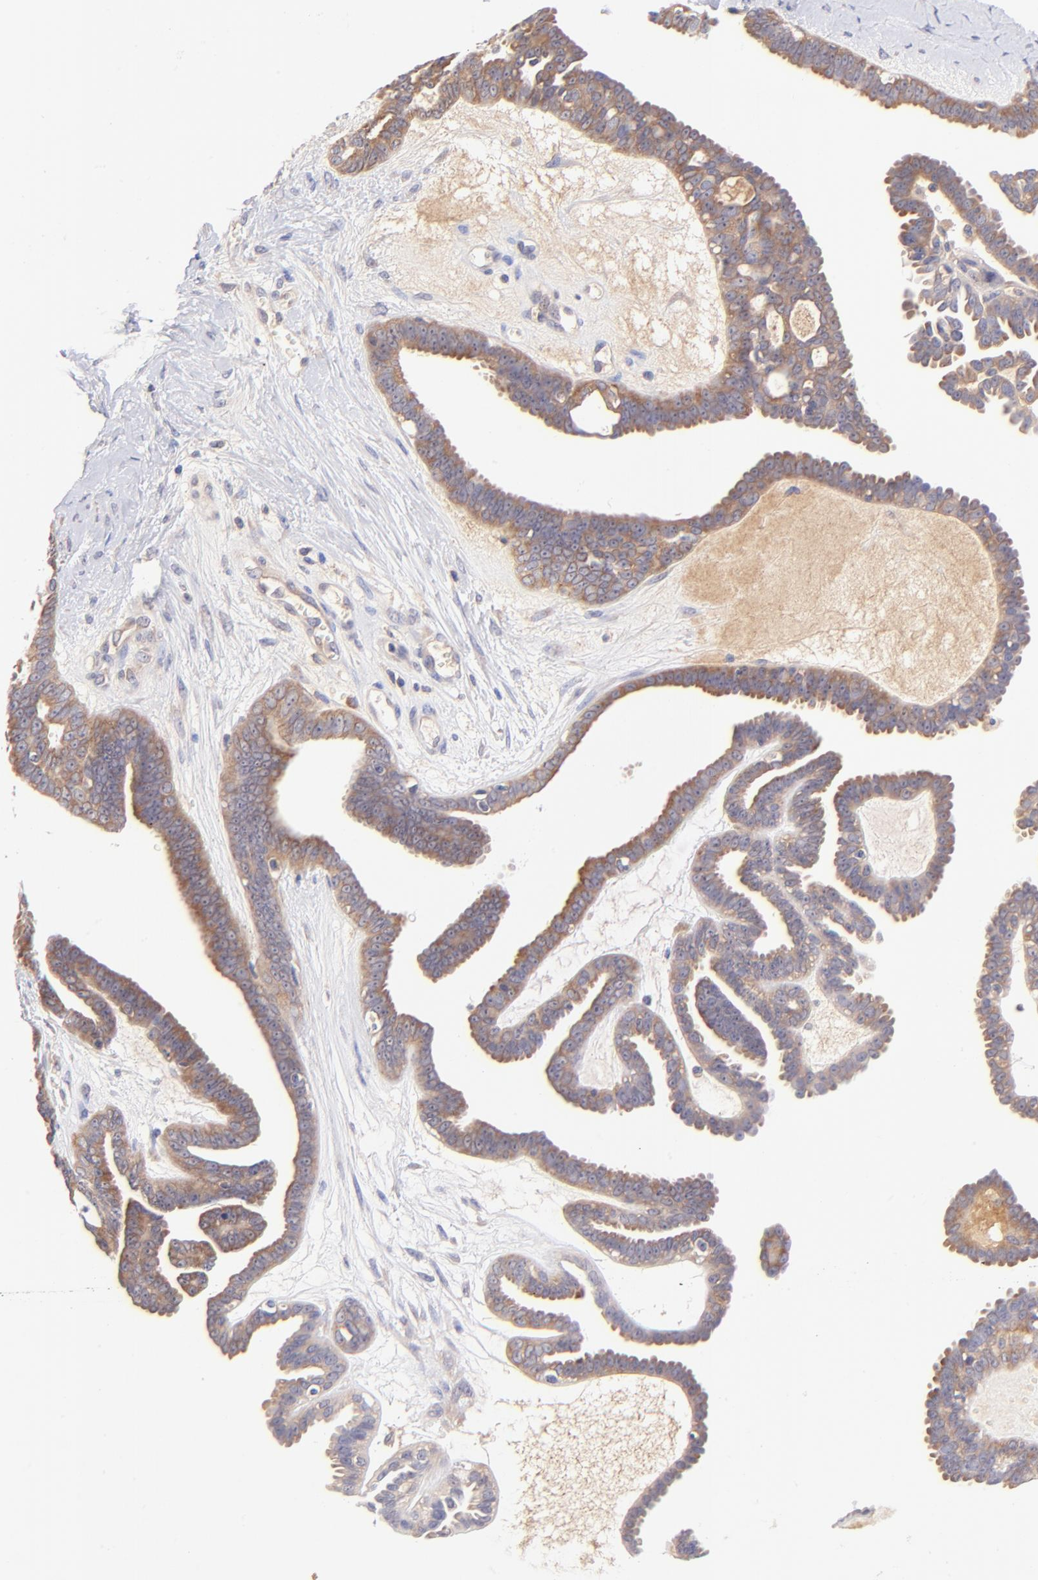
{"staining": {"intensity": "moderate", "quantity": ">75%", "location": "cytoplasmic/membranous"}, "tissue": "ovarian cancer", "cell_type": "Tumor cells", "image_type": "cancer", "snomed": [{"axis": "morphology", "description": "Cystadenocarcinoma, serous, NOS"}, {"axis": "topography", "description": "Ovary"}], "caption": "Protein staining by IHC shows moderate cytoplasmic/membranous staining in about >75% of tumor cells in ovarian cancer (serous cystadenocarcinoma).", "gene": "RPL11", "patient": {"sex": "female", "age": 71}}